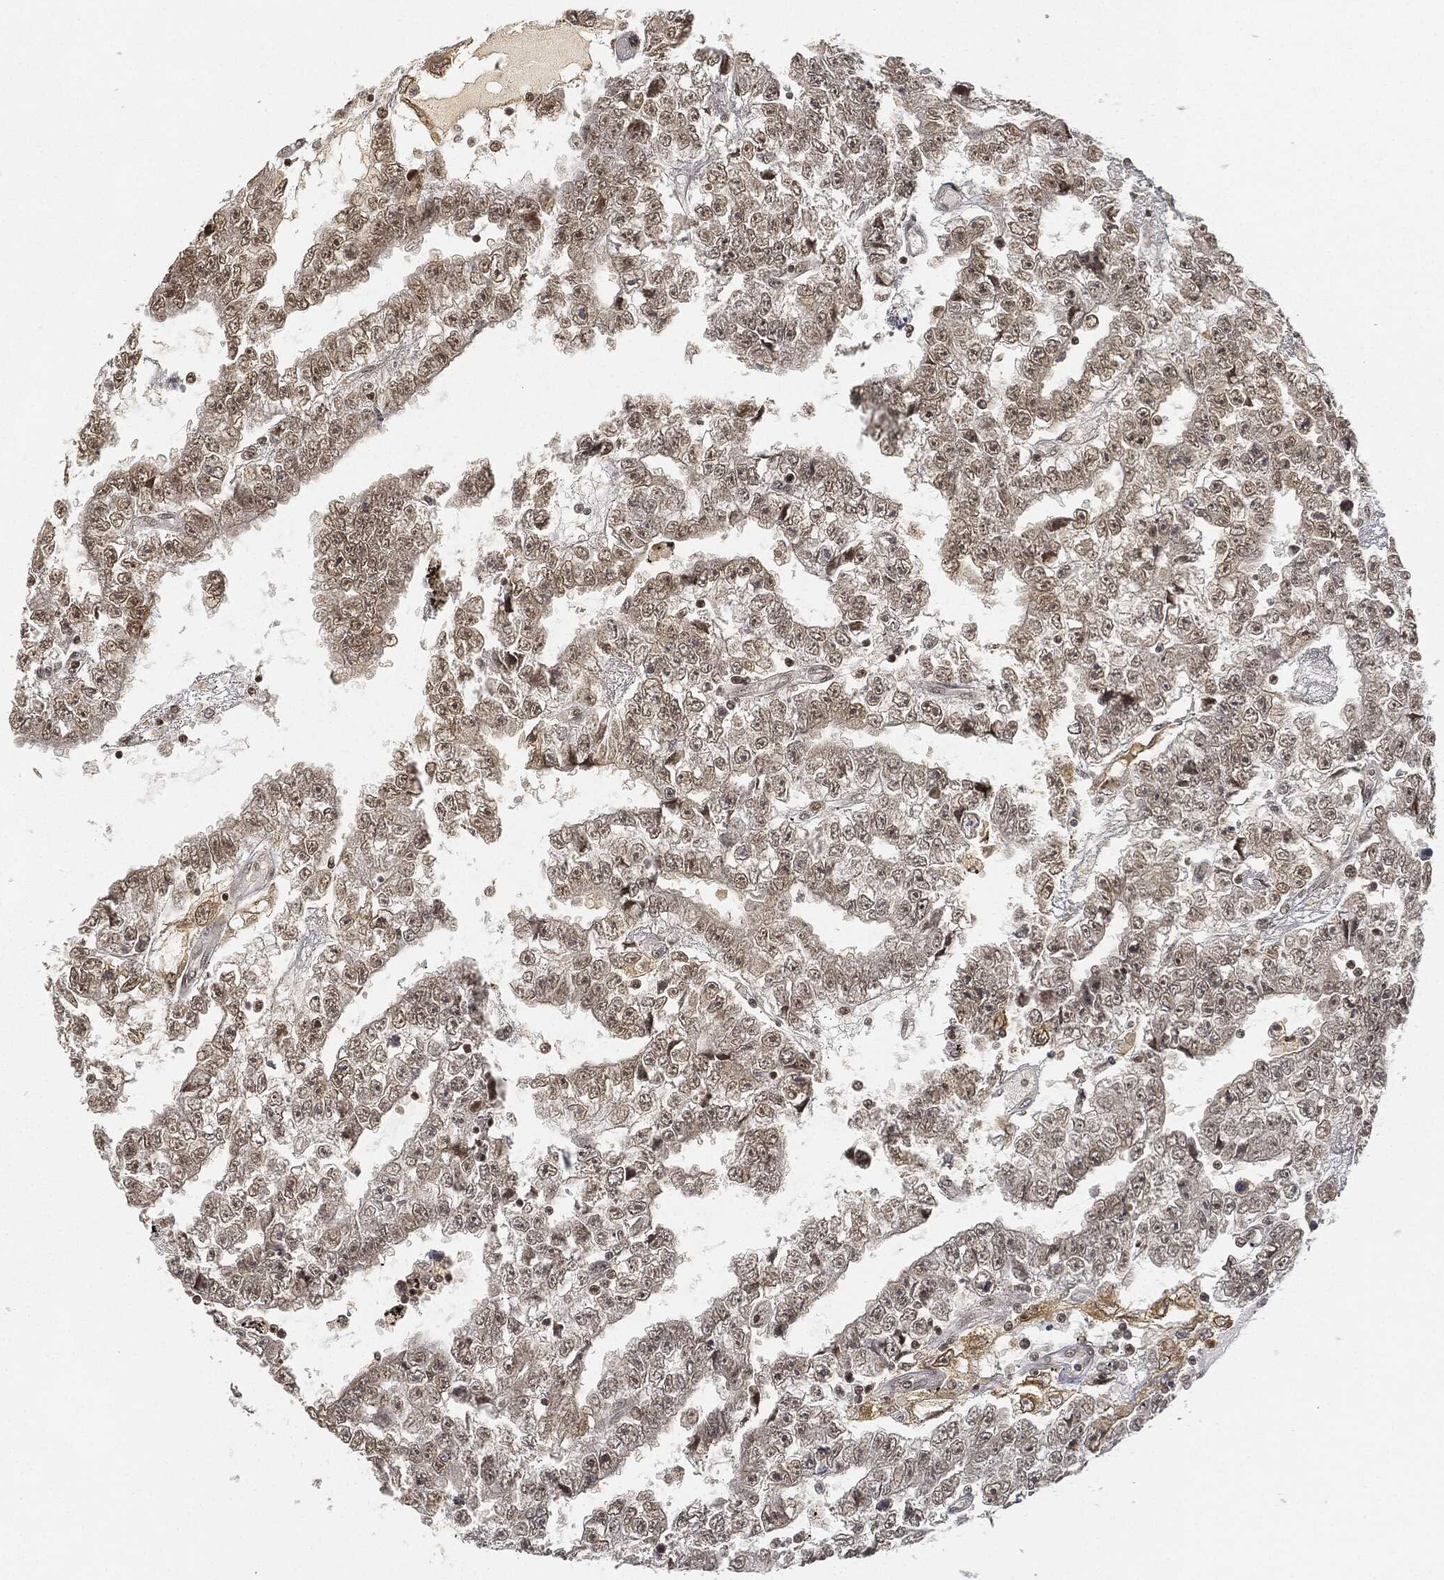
{"staining": {"intensity": "weak", "quantity": "25%-75%", "location": "cytoplasmic/membranous,nuclear"}, "tissue": "testis cancer", "cell_type": "Tumor cells", "image_type": "cancer", "snomed": [{"axis": "morphology", "description": "Carcinoma, Embryonal, NOS"}, {"axis": "topography", "description": "Testis"}], "caption": "The photomicrograph demonstrates a brown stain indicating the presence of a protein in the cytoplasmic/membranous and nuclear of tumor cells in testis cancer (embryonal carcinoma).", "gene": "CIB1", "patient": {"sex": "male", "age": 25}}